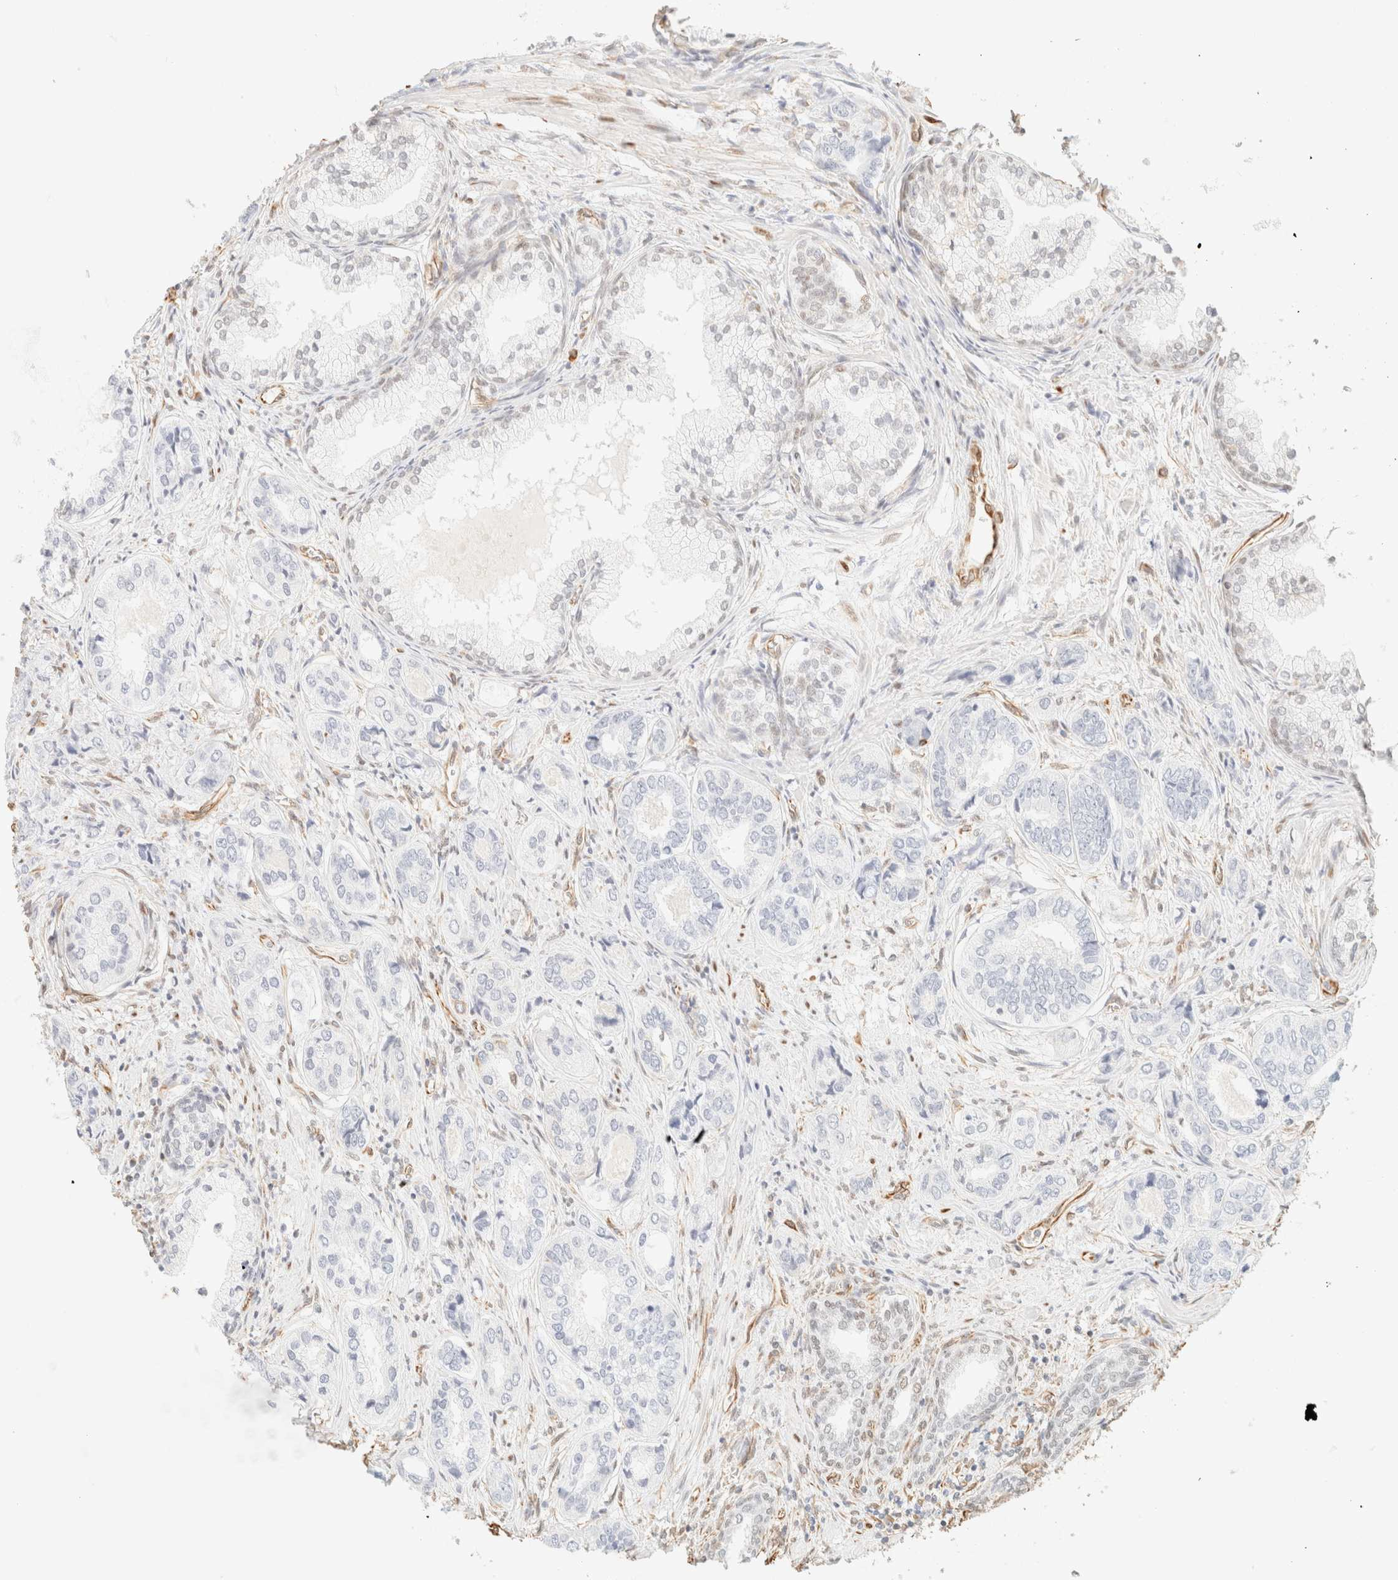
{"staining": {"intensity": "negative", "quantity": "none", "location": "none"}, "tissue": "prostate cancer", "cell_type": "Tumor cells", "image_type": "cancer", "snomed": [{"axis": "morphology", "description": "Adenocarcinoma, High grade"}, {"axis": "topography", "description": "Prostate"}], "caption": "This is an immunohistochemistry (IHC) histopathology image of prostate adenocarcinoma (high-grade). There is no positivity in tumor cells.", "gene": "ZSCAN18", "patient": {"sex": "male", "age": 61}}